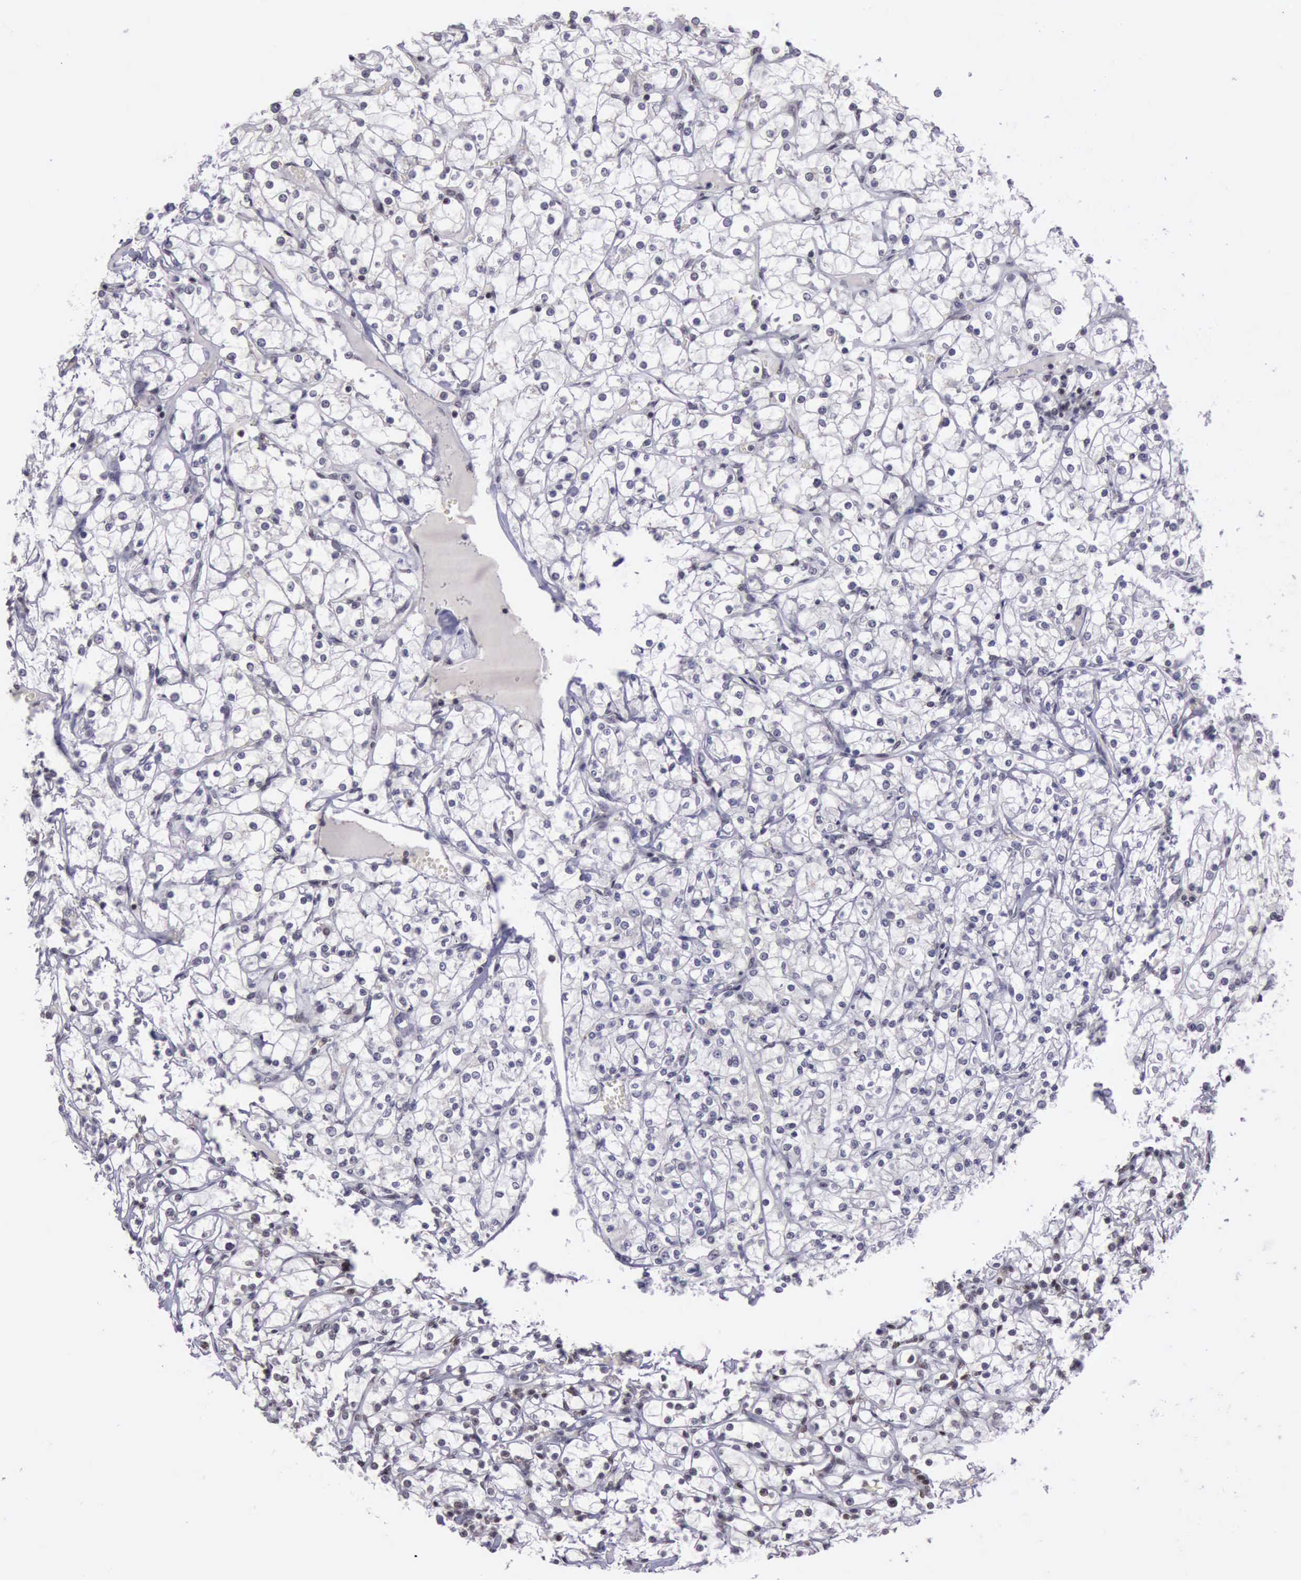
{"staining": {"intensity": "moderate", "quantity": "<25%", "location": "nuclear"}, "tissue": "renal cancer", "cell_type": "Tumor cells", "image_type": "cancer", "snomed": [{"axis": "morphology", "description": "Adenocarcinoma, NOS"}, {"axis": "topography", "description": "Kidney"}], "caption": "An immunohistochemistry (IHC) image of tumor tissue is shown. Protein staining in brown shows moderate nuclear positivity in adenocarcinoma (renal) within tumor cells. Using DAB (brown) and hematoxylin (blue) stains, captured at high magnification using brightfield microscopy.", "gene": "YY1", "patient": {"sex": "female", "age": 73}}